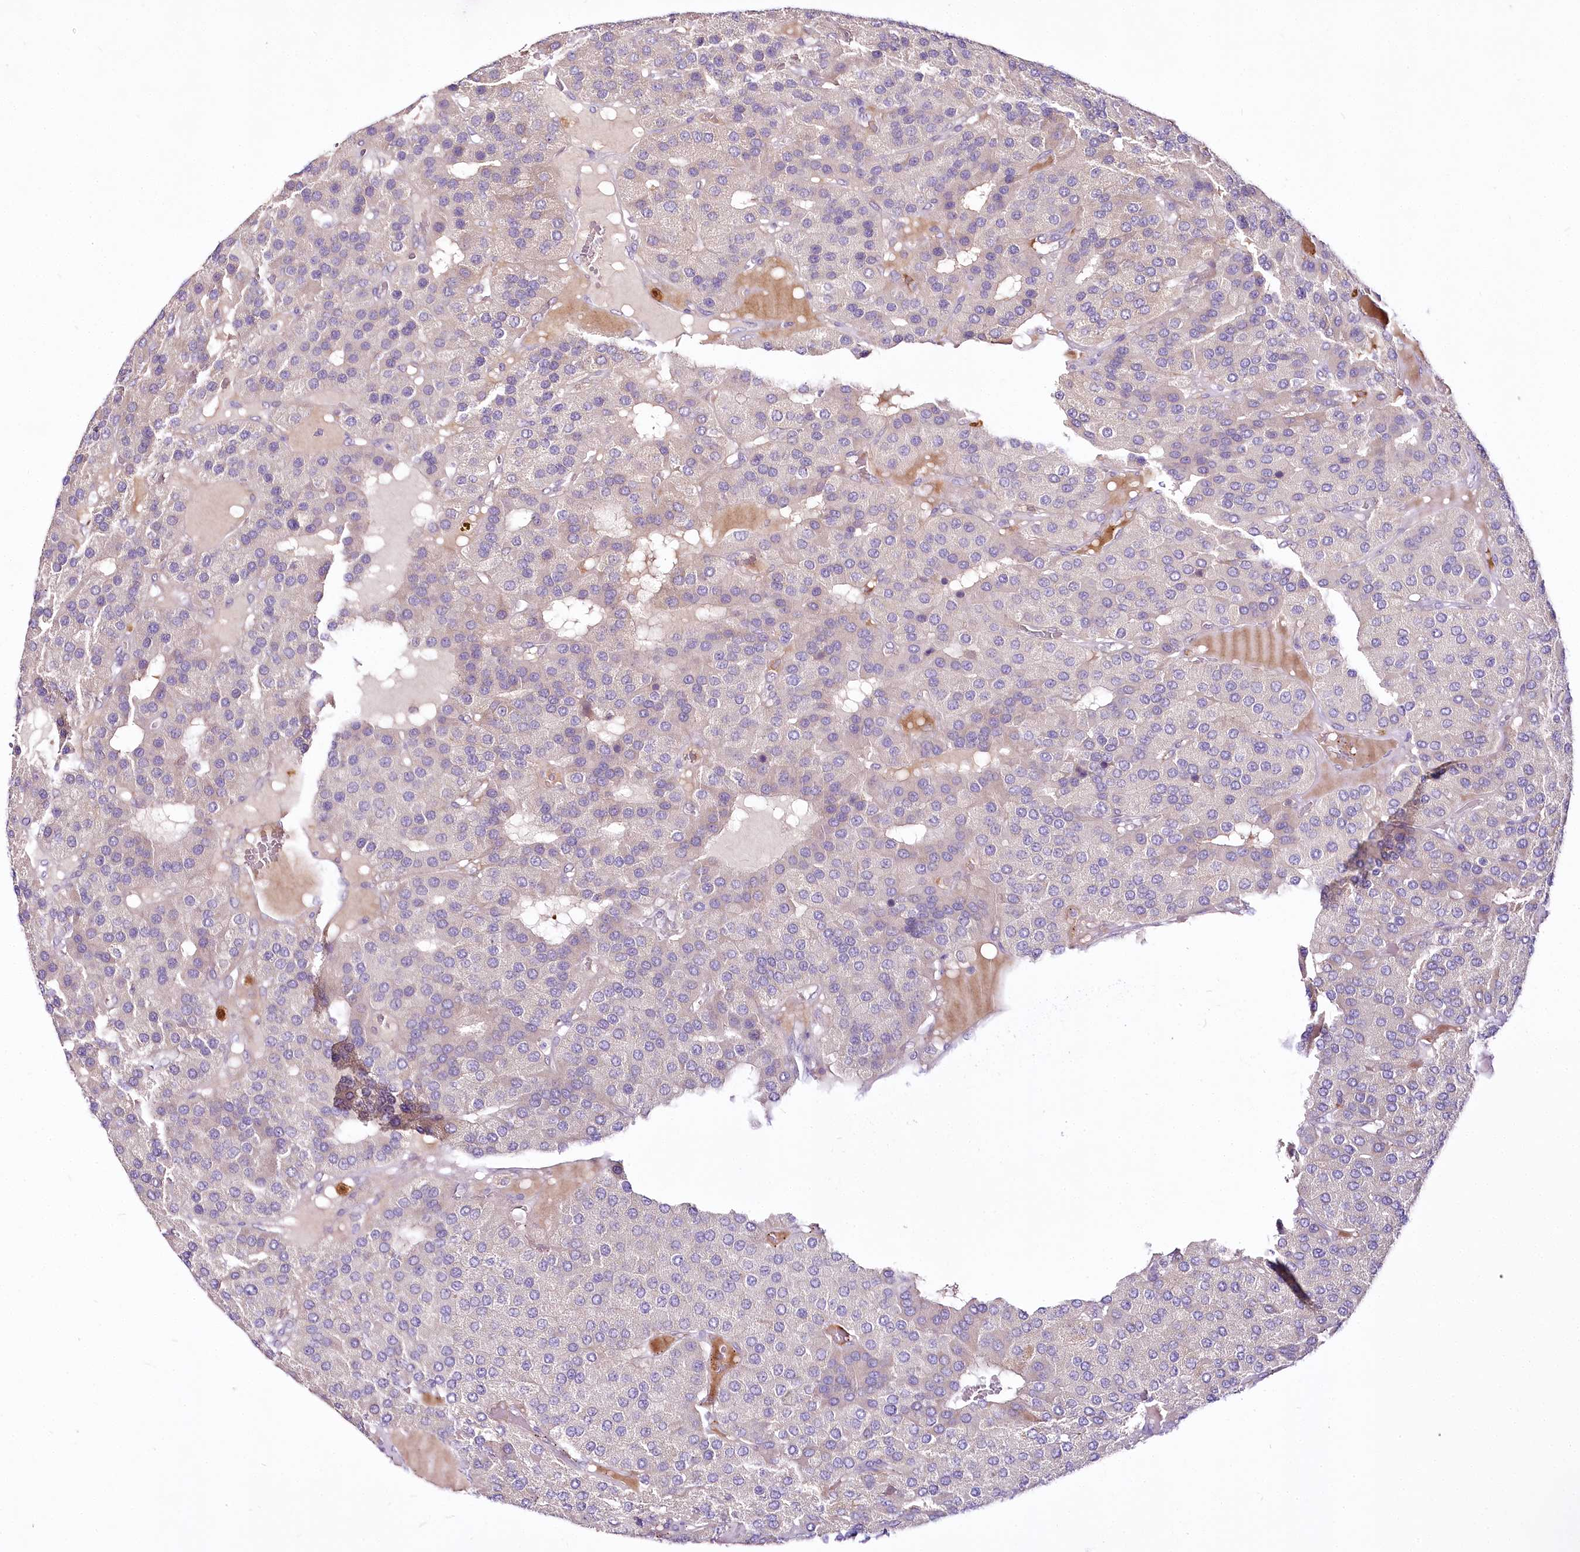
{"staining": {"intensity": "negative", "quantity": "none", "location": "none"}, "tissue": "parathyroid gland", "cell_type": "Glandular cells", "image_type": "normal", "snomed": [{"axis": "morphology", "description": "Normal tissue, NOS"}, {"axis": "morphology", "description": "Adenoma, NOS"}, {"axis": "topography", "description": "Parathyroid gland"}], "caption": "Immunohistochemistry photomicrograph of unremarkable parathyroid gland stained for a protein (brown), which displays no staining in glandular cells.", "gene": "VWA5A", "patient": {"sex": "female", "age": 86}}